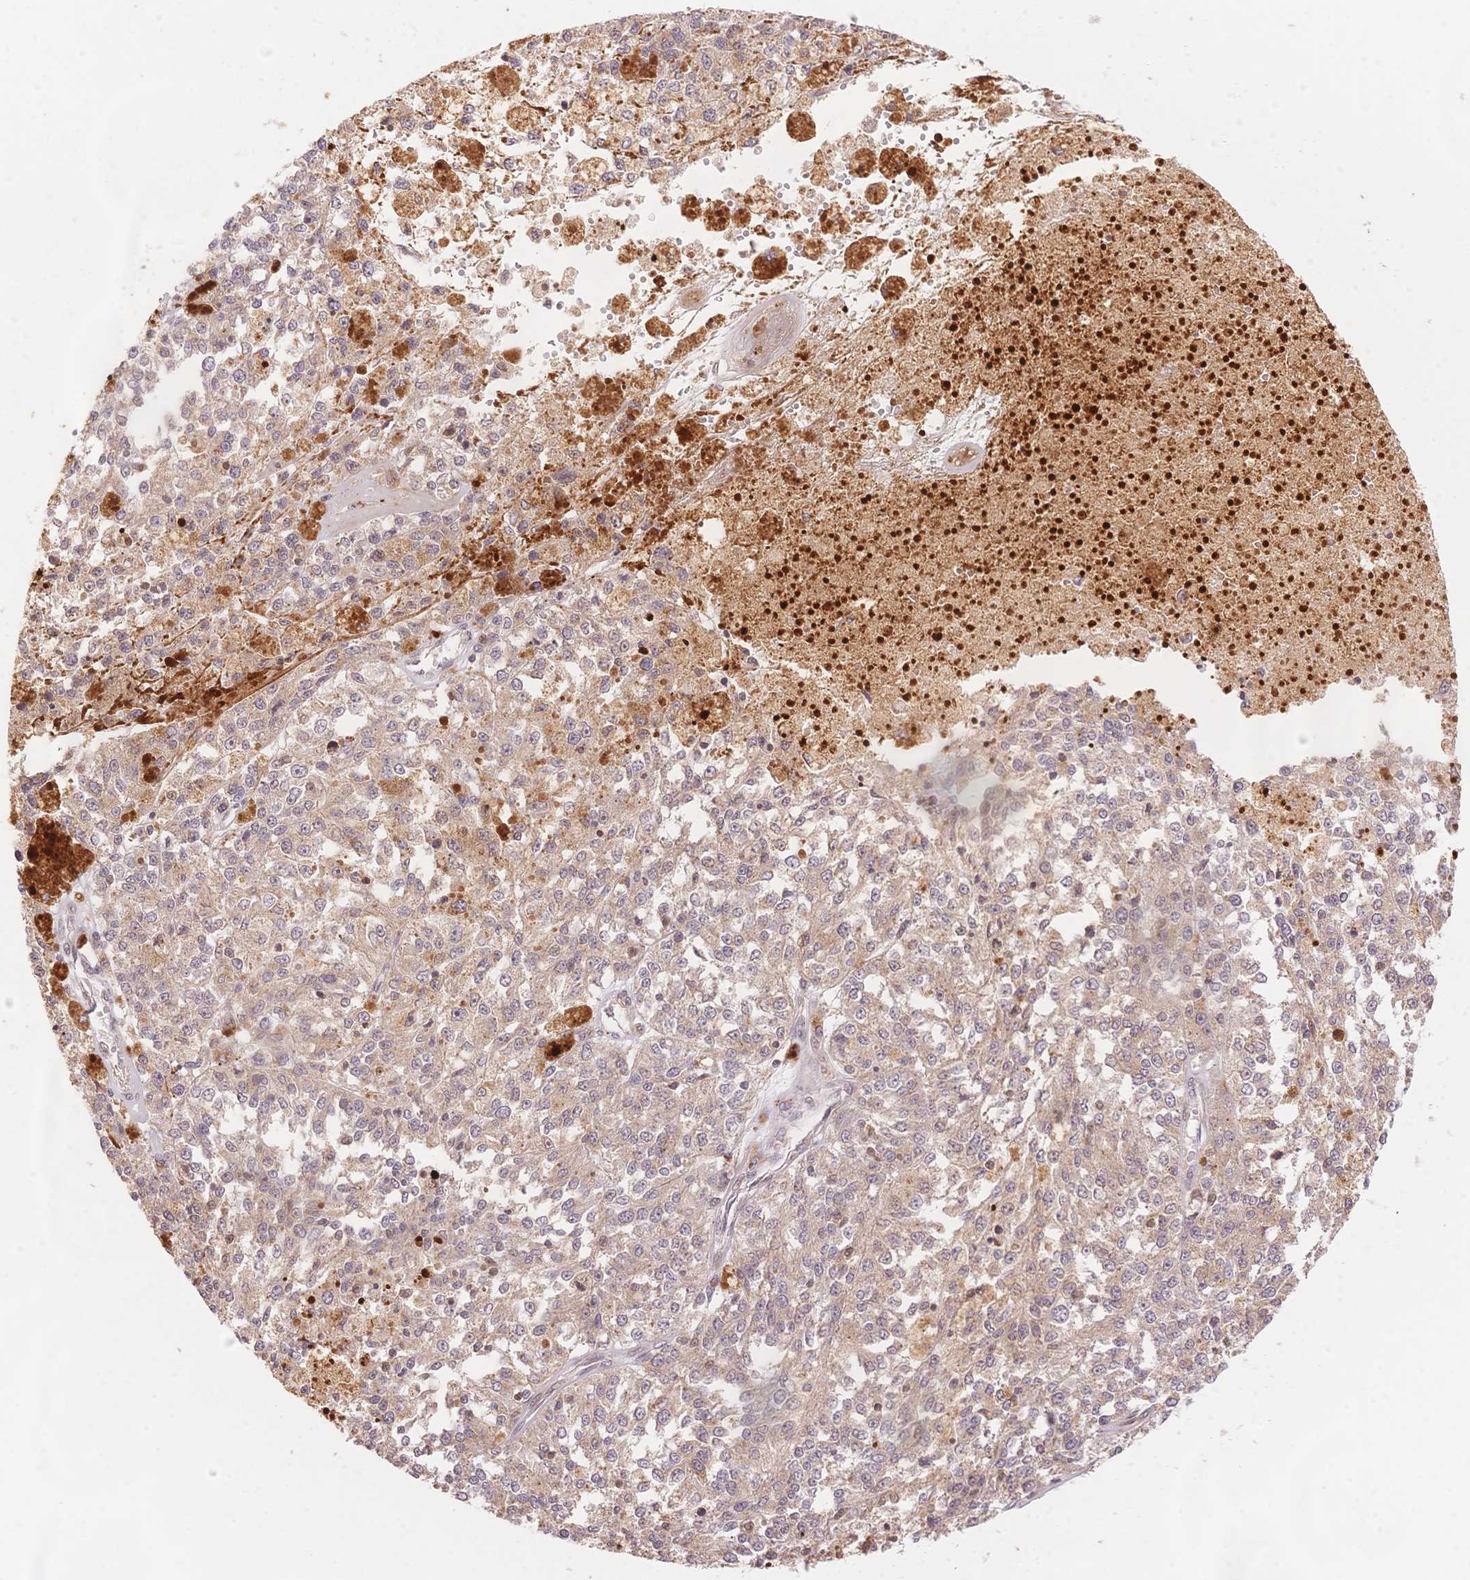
{"staining": {"intensity": "weak", "quantity": "<25%", "location": "cytoplasmic/membranous"}, "tissue": "melanoma", "cell_type": "Tumor cells", "image_type": "cancer", "snomed": [{"axis": "morphology", "description": "Malignant melanoma, Metastatic site"}, {"axis": "topography", "description": "Lymph node"}], "caption": "Micrograph shows no protein staining in tumor cells of malignant melanoma (metastatic site) tissue. Nuclei are stained in blue.", "gene": "STK39", "patient": {"sex": "female", "age": 64}}